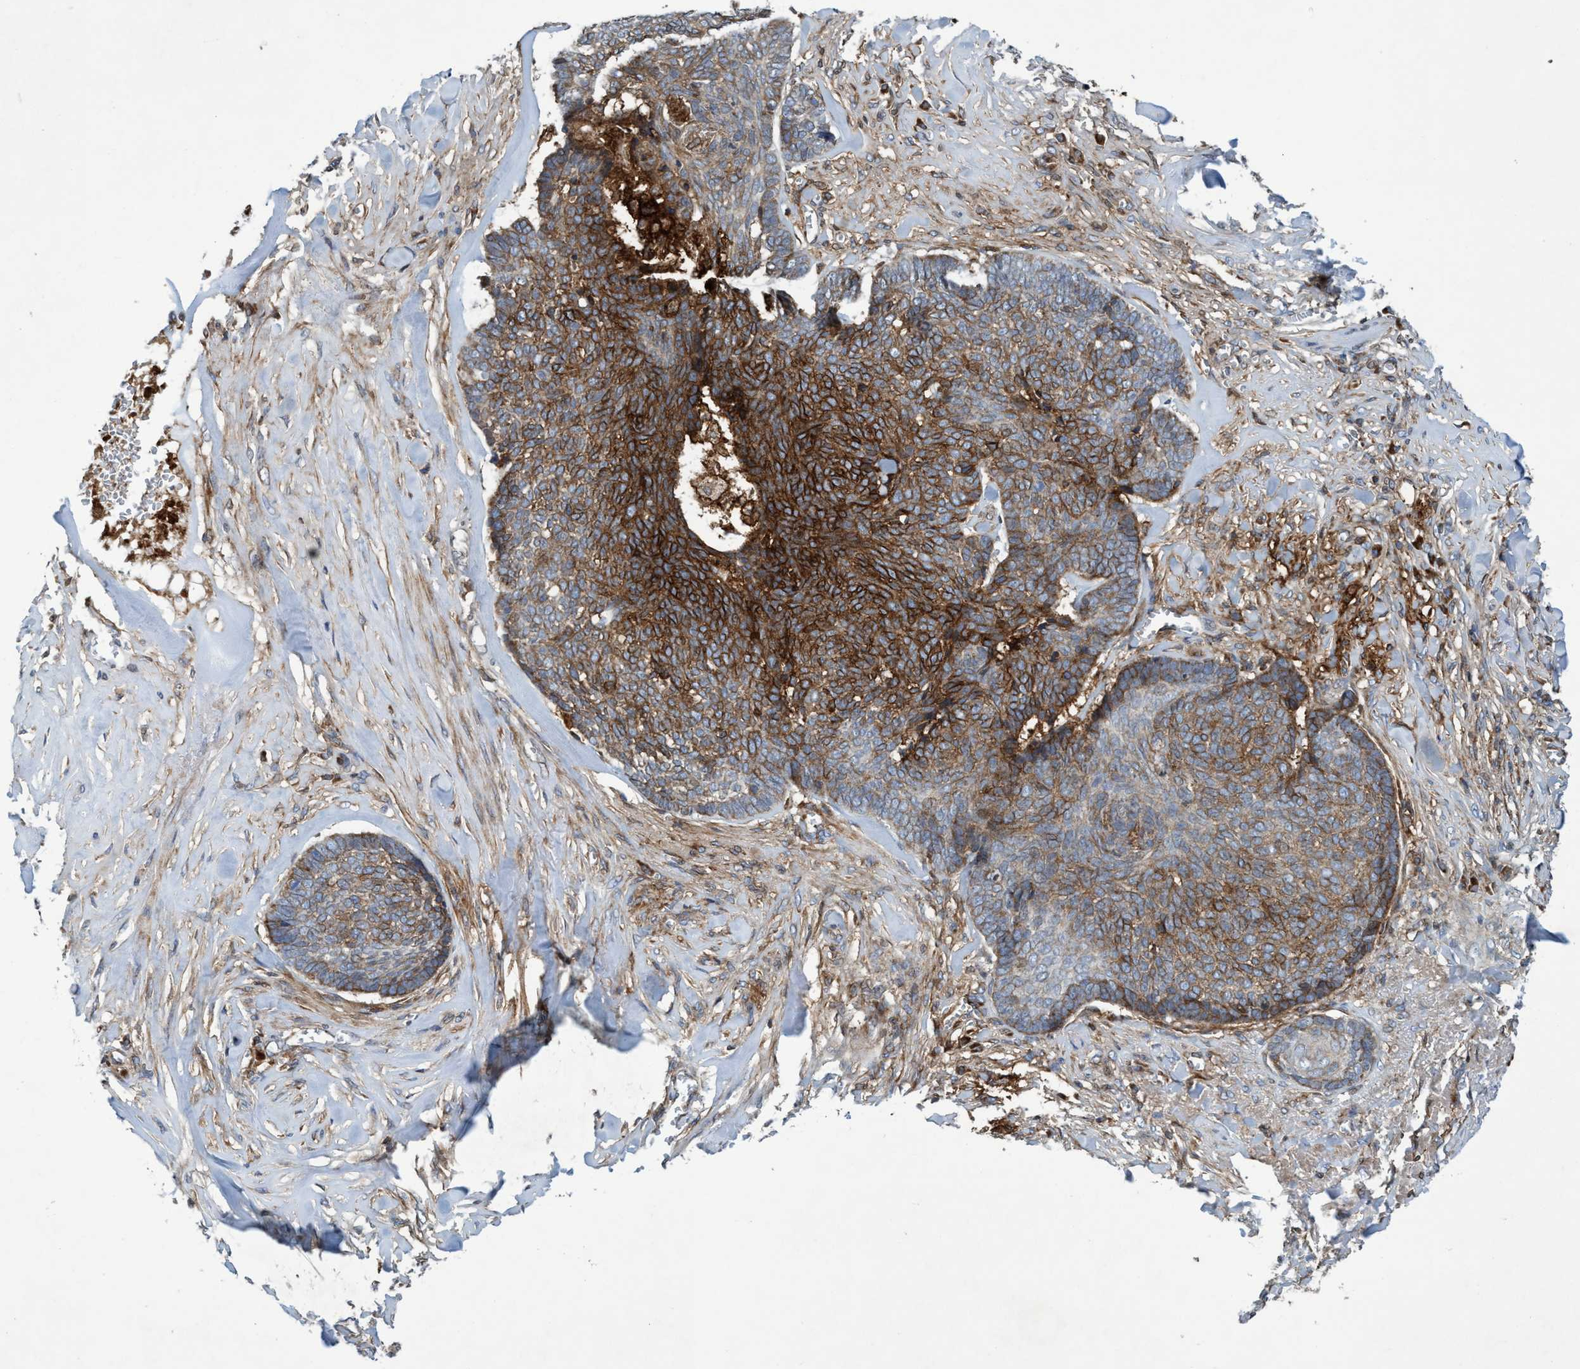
{"staining": {"intensity": "strong", "quantity": "25%-75%", "location": "cytoplasmic/membranous"}, "tissue": "skin cancer", "cell_type": "Tumor cells", "image_type": "cancer", "snomed": [{"axis": "morphology", "description": "Basal cell carcinoma"}, {"axis": "topography", "description": "Skin"}], "caption": "This is a micrograph of immunohistochemistry (IHC) staining of basal cell carcinoma (skin), which shows strong staining in the cytoplasmic/membranous of tumor cells.", "gene": "SLC16A3", "patient": {"sex": "male", "age": 84}}